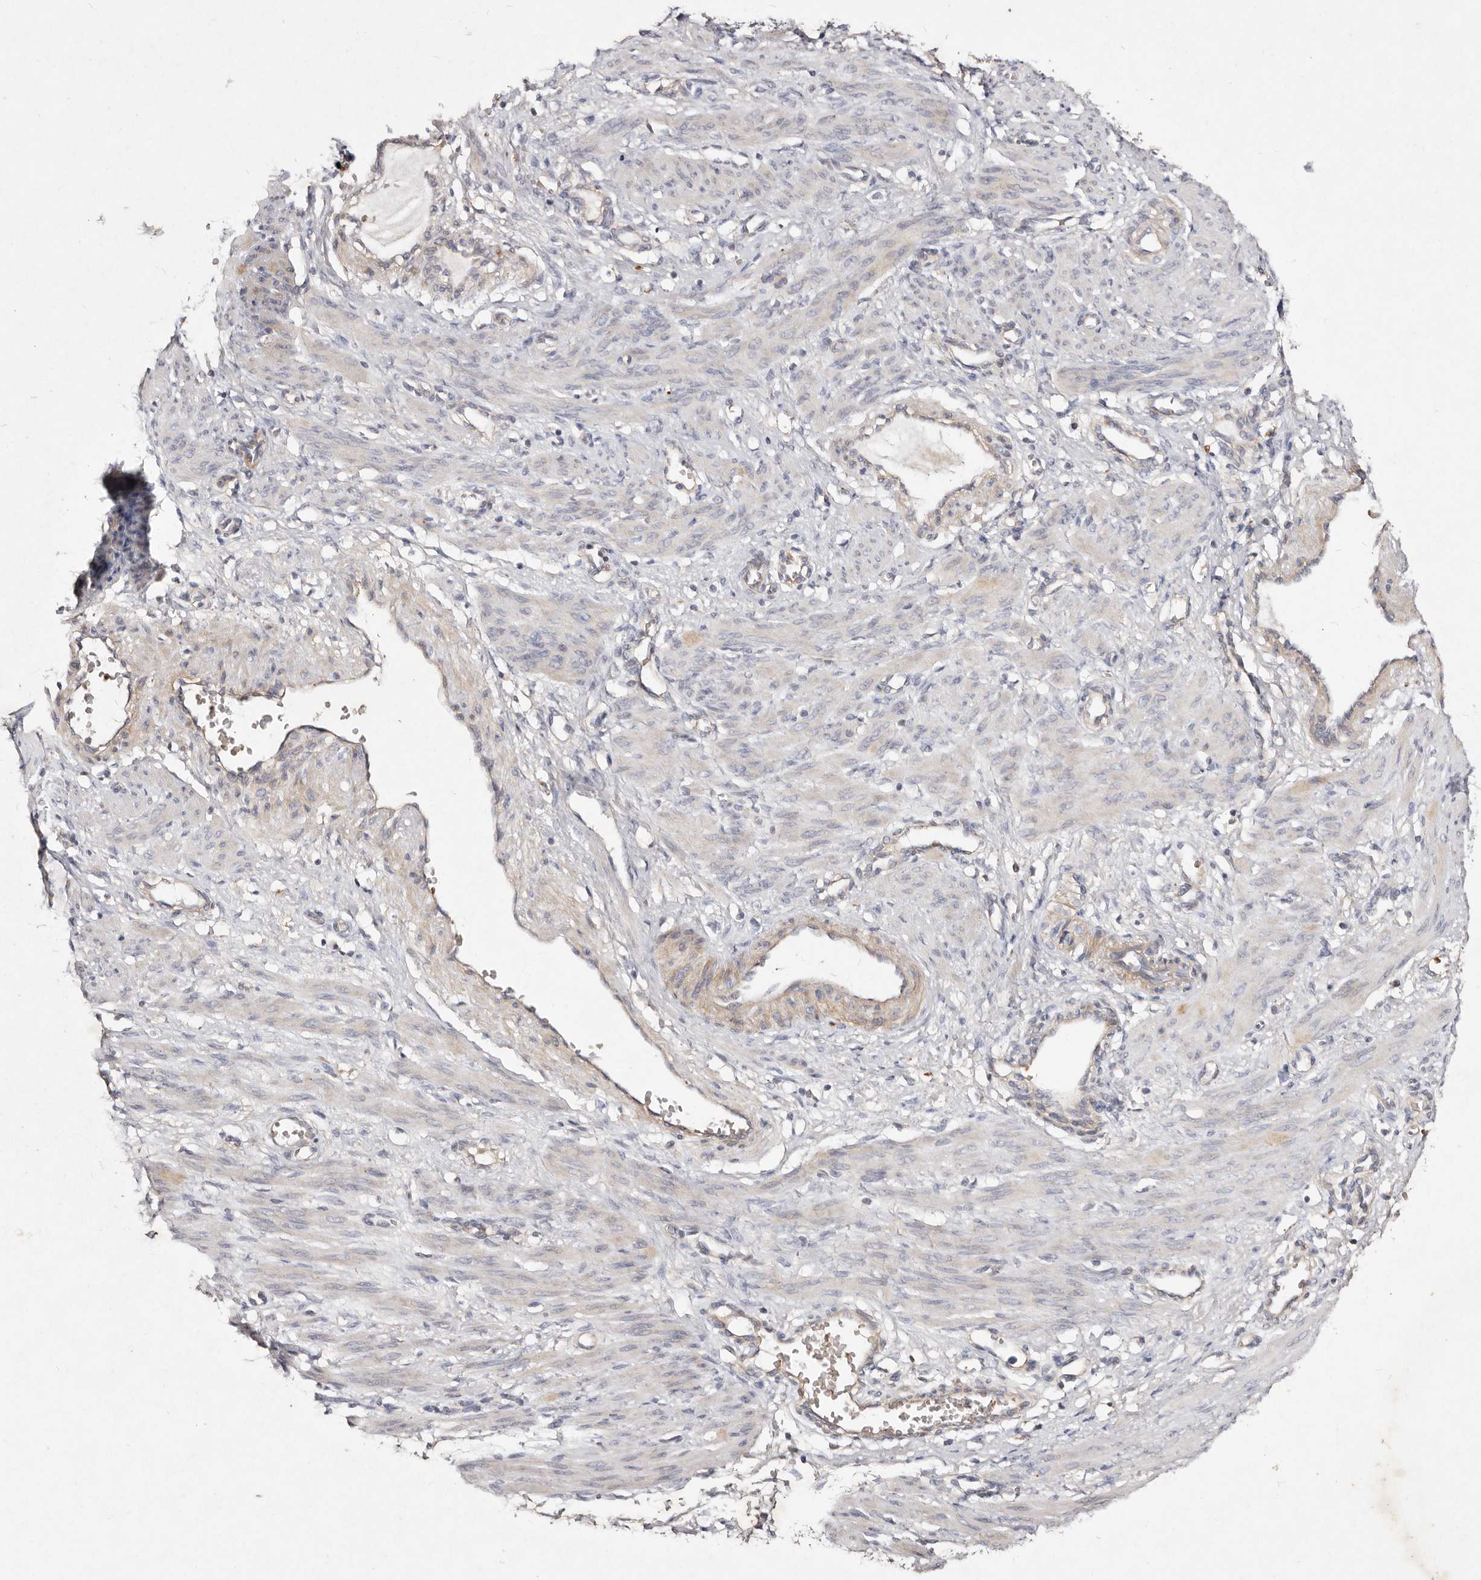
{"staining": {"intensity": "weak", "quantity": "25%-75%", "location": "cytoplasmic/membranous"}, "tissue": "smooth muscle", "cell_type": "Smooth muscle cells", "image_type": "normal", "snomed": [{"axis": "morphology", "description": "Normal tissue, NOS"}, {"axis": "topography", "description": "Endometrium"}], "caption": "Protein expression analysis of unremarkable smooth muscle exhibits weak cytoplasmic/membranous expression in about 25%-75% of smooth muscle cells.", "gene": "SLC25A20", "patient": {"sex": "female", "age": 33}}